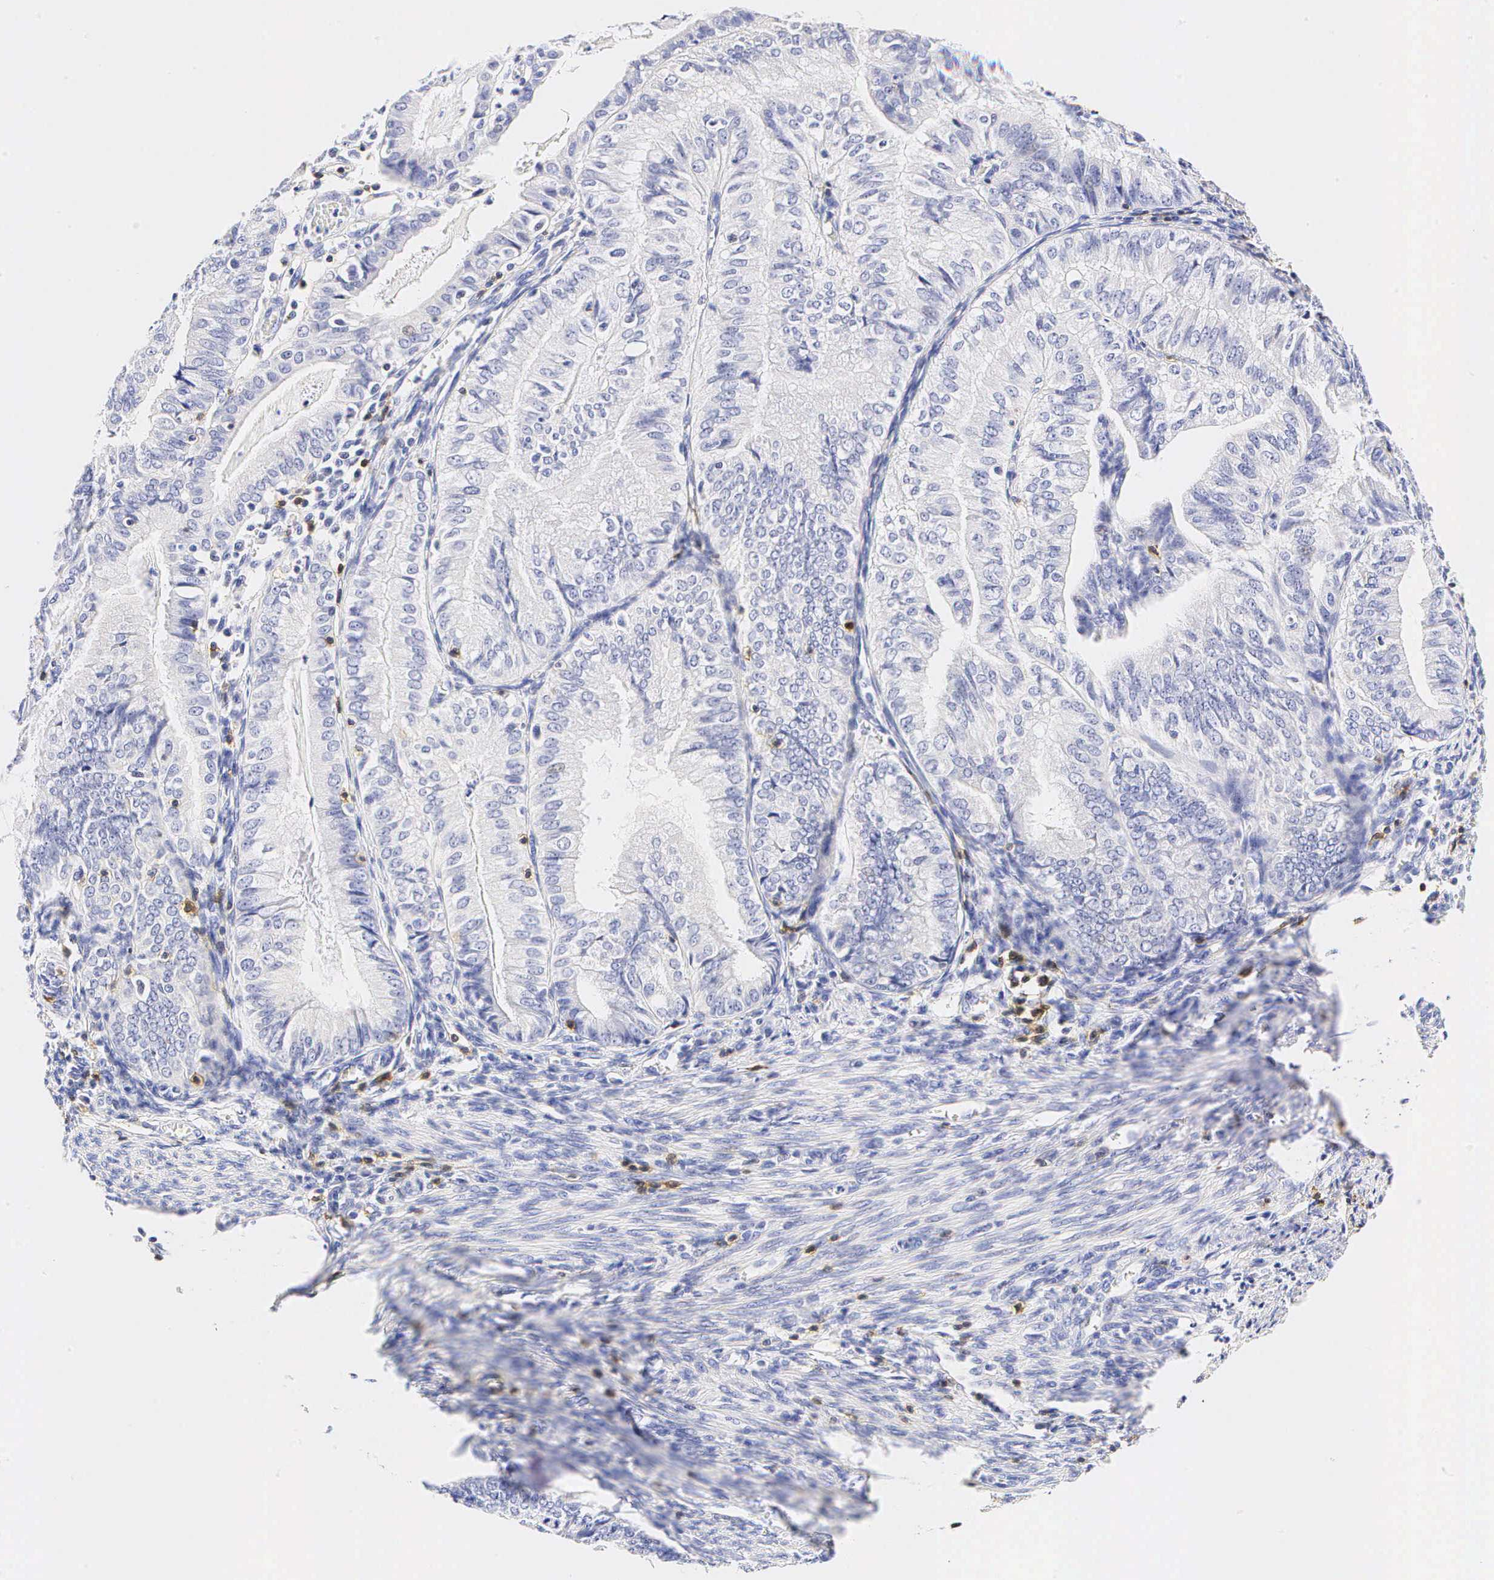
{"staining": {"intensity": "negative", "quantity": "none", "location": "none"}, "tissue": "endometrial cancer", "cell_type": "Tumor cells", "image_type": "cancer", "snomed": [{"axis": "morphology", "description": "Adenocarcinoma, NOS"}, {"axis": "topography", "description": "Endometrium"}], "caption": "This is a image of immunohistochemistry staining of endometrial cancer, which shows no positivity in tumor cells.", "gene": "CD3E", "patient": {"sex": "female", "age": 66}}